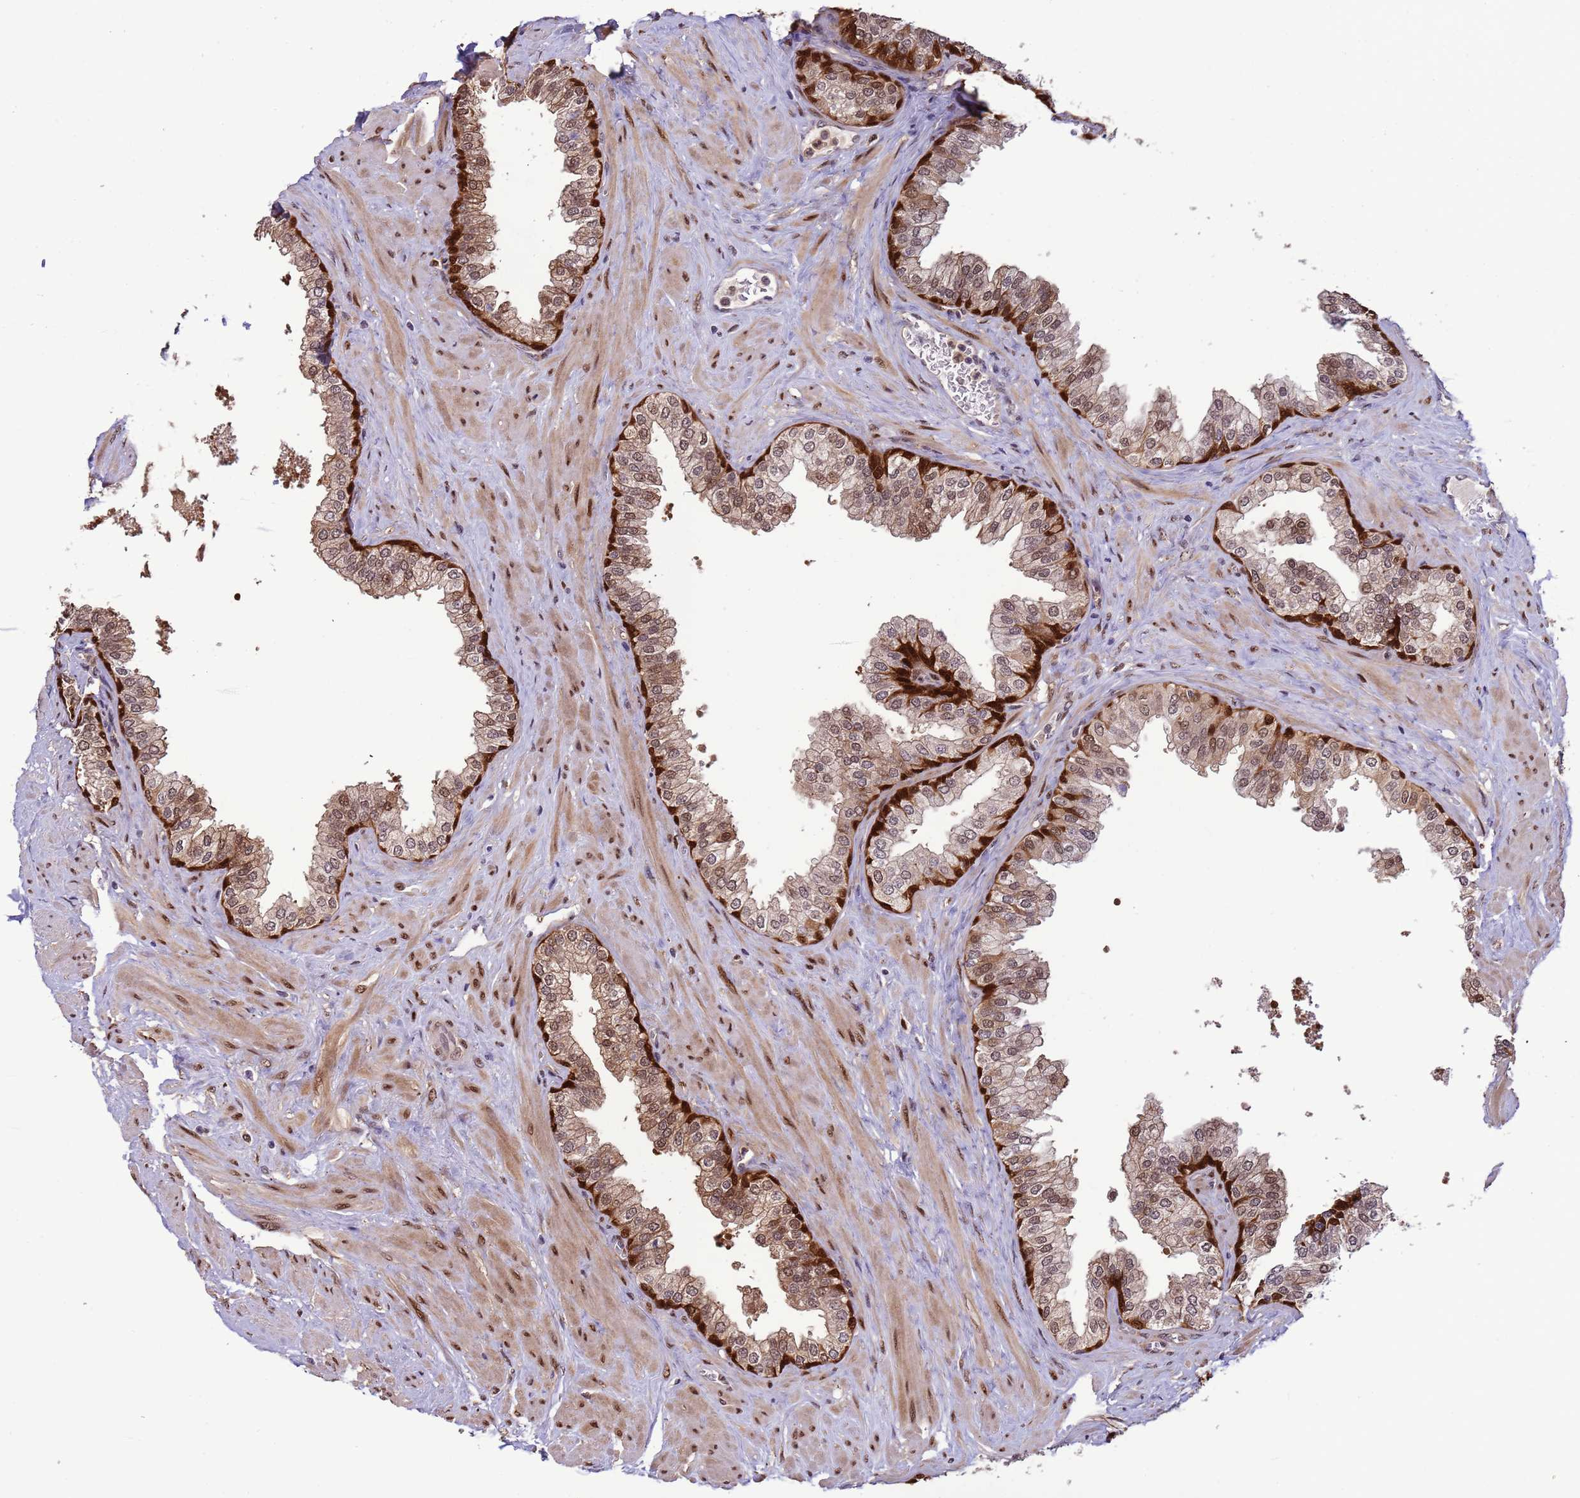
{"staining": {"intensity": "strong", "quantity": "25%-75%", "location": "cytoplasmic/membranous,nuclear"}, "tissue": "prostate", "cell_type": "Glandular cells", "image_type": "normal", "snomed": [{"axis": "morphology", "description": "Normal tissue, NOS"}, {"axis": "morphology", "description": "Urothelial carcinoma, Low grade"}, {"axis": "topography", "description": "Urinary bladder"}, {"axis": "topography", "description": "Prostate"}], "caption": "The micrograph displays immunohistochemical staining of normal prostate. There is strong cytoplasmic/membranous,nuclear expression is identified in approximately 25%-75% of glandular cells.", "gene": "ZBTB5", "patient": {"sex": "male", "age": 60}}